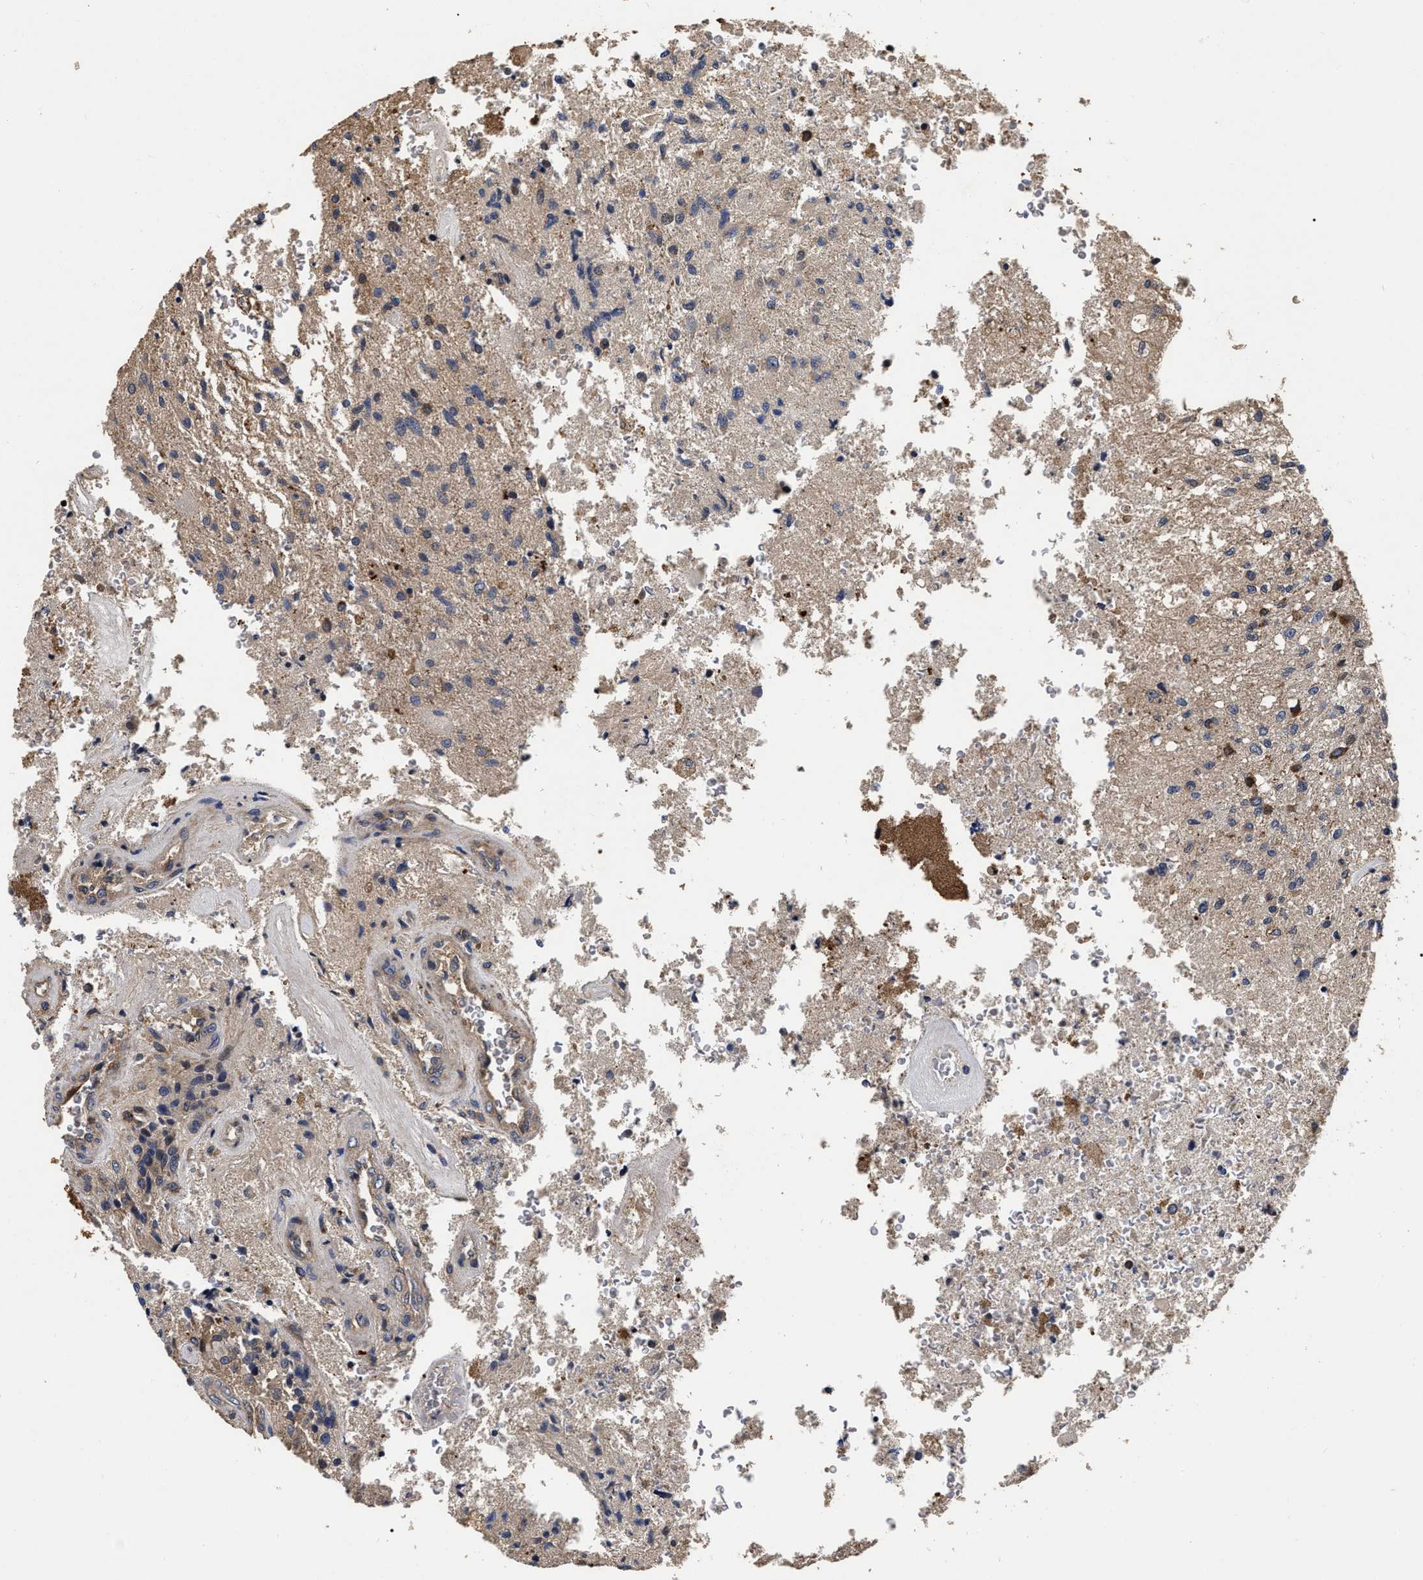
{"staining": {"intensity": "weak", "quantity": "25%-75%", "location": "cytoplasmic/membranous"}, "tissue": "glioma", "cell_type": "Tumor cells", "image_type": "cancer", "snomed": [{"axis": "morphology", "description": "Normal tissue, NOS"}, {"axis": "morphology", "description": "Glioma, malignant, High grade"}, {"axis": "topography", "description": "Cerebral cortex"}], "caption": "Human glioma stained with a brown dye reveals weak cytoplasmic/membranous positive expression in approximately 25%-75% of tumor cells.", "gene": "ABCG8", "patient": {"sex": "male", "age": 77}}